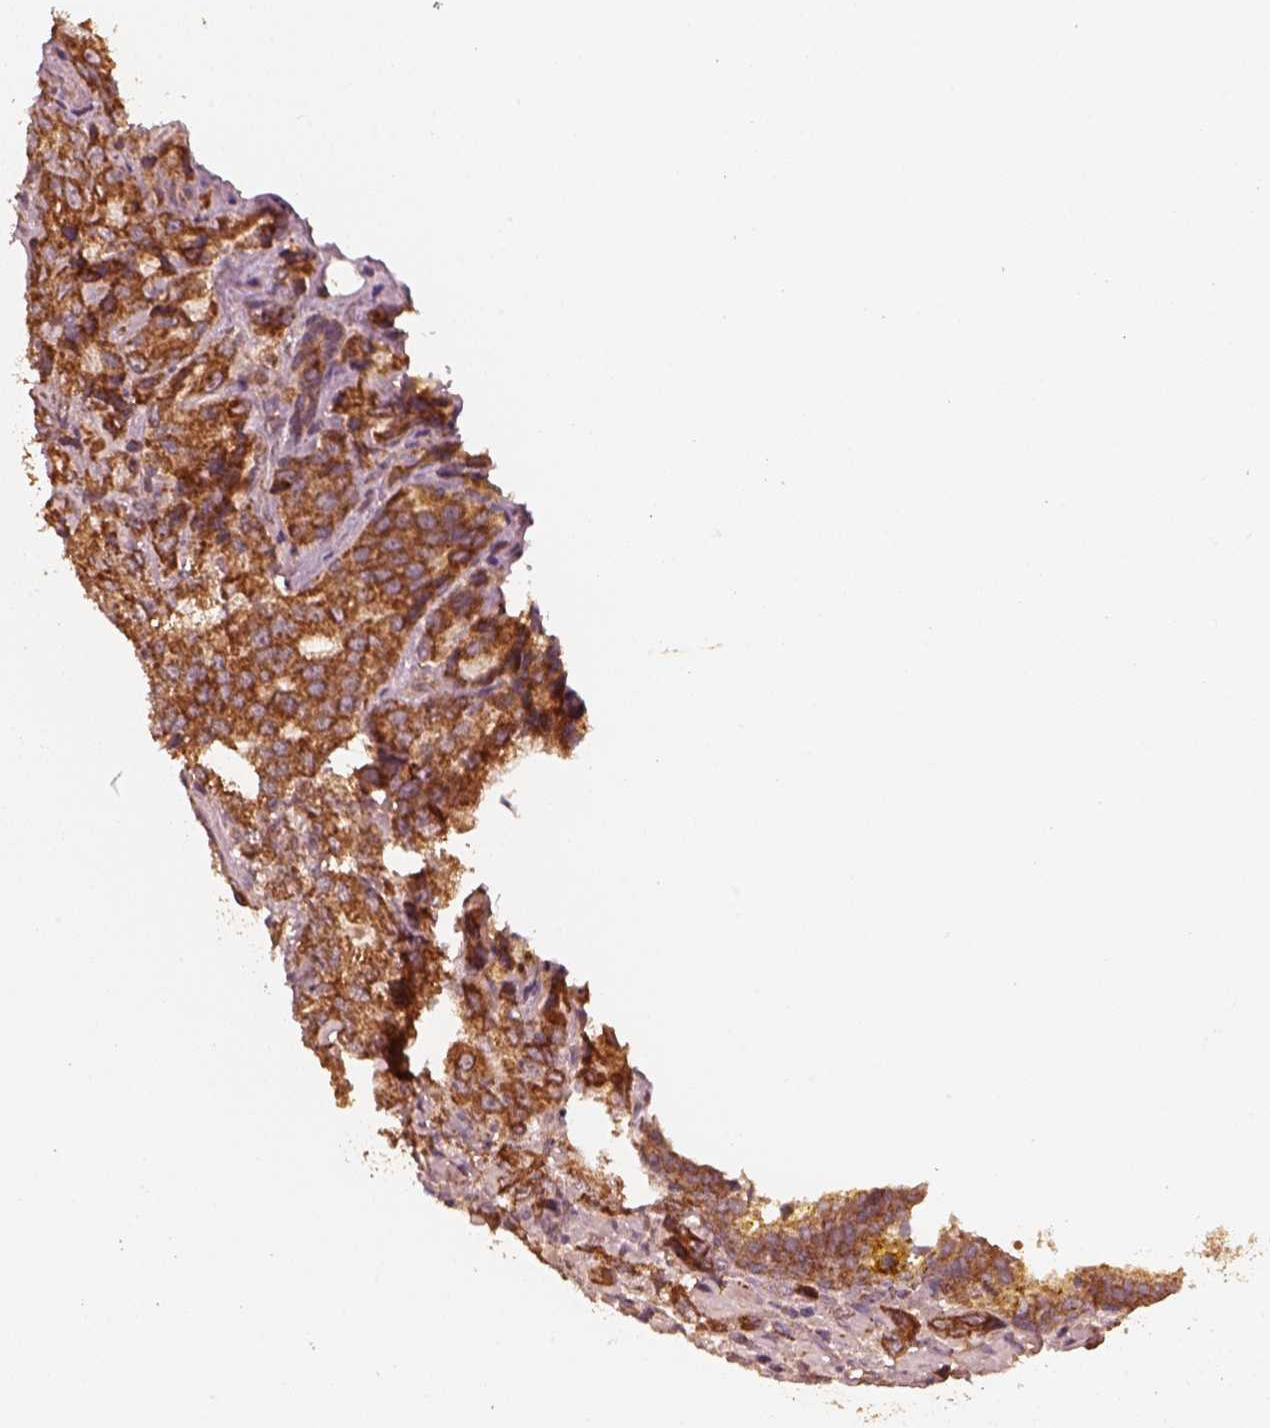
{"staining": {"intensity": "strong", "quantity": ">75%", "location": "cytoplasmic/membranous"}, "tissue": "prostate cancer", "cell_type": "Tumor cells", "image_type": "cancer", "snomed": [{"axis": "morphology", "description": "Adenocarcinoma, NOS"}, {"axis": "topography", "description": "Prostate"}], "caption": "This photomicrograph exhibits immunohistochemistry staining of prostate cancer (adenocarcinoma), with high strong cytoplasmic/membranous expression in about >75% of tumor cells.", "gene": "DNAJC25", "patient": {"sex": "male", "age": 63}}